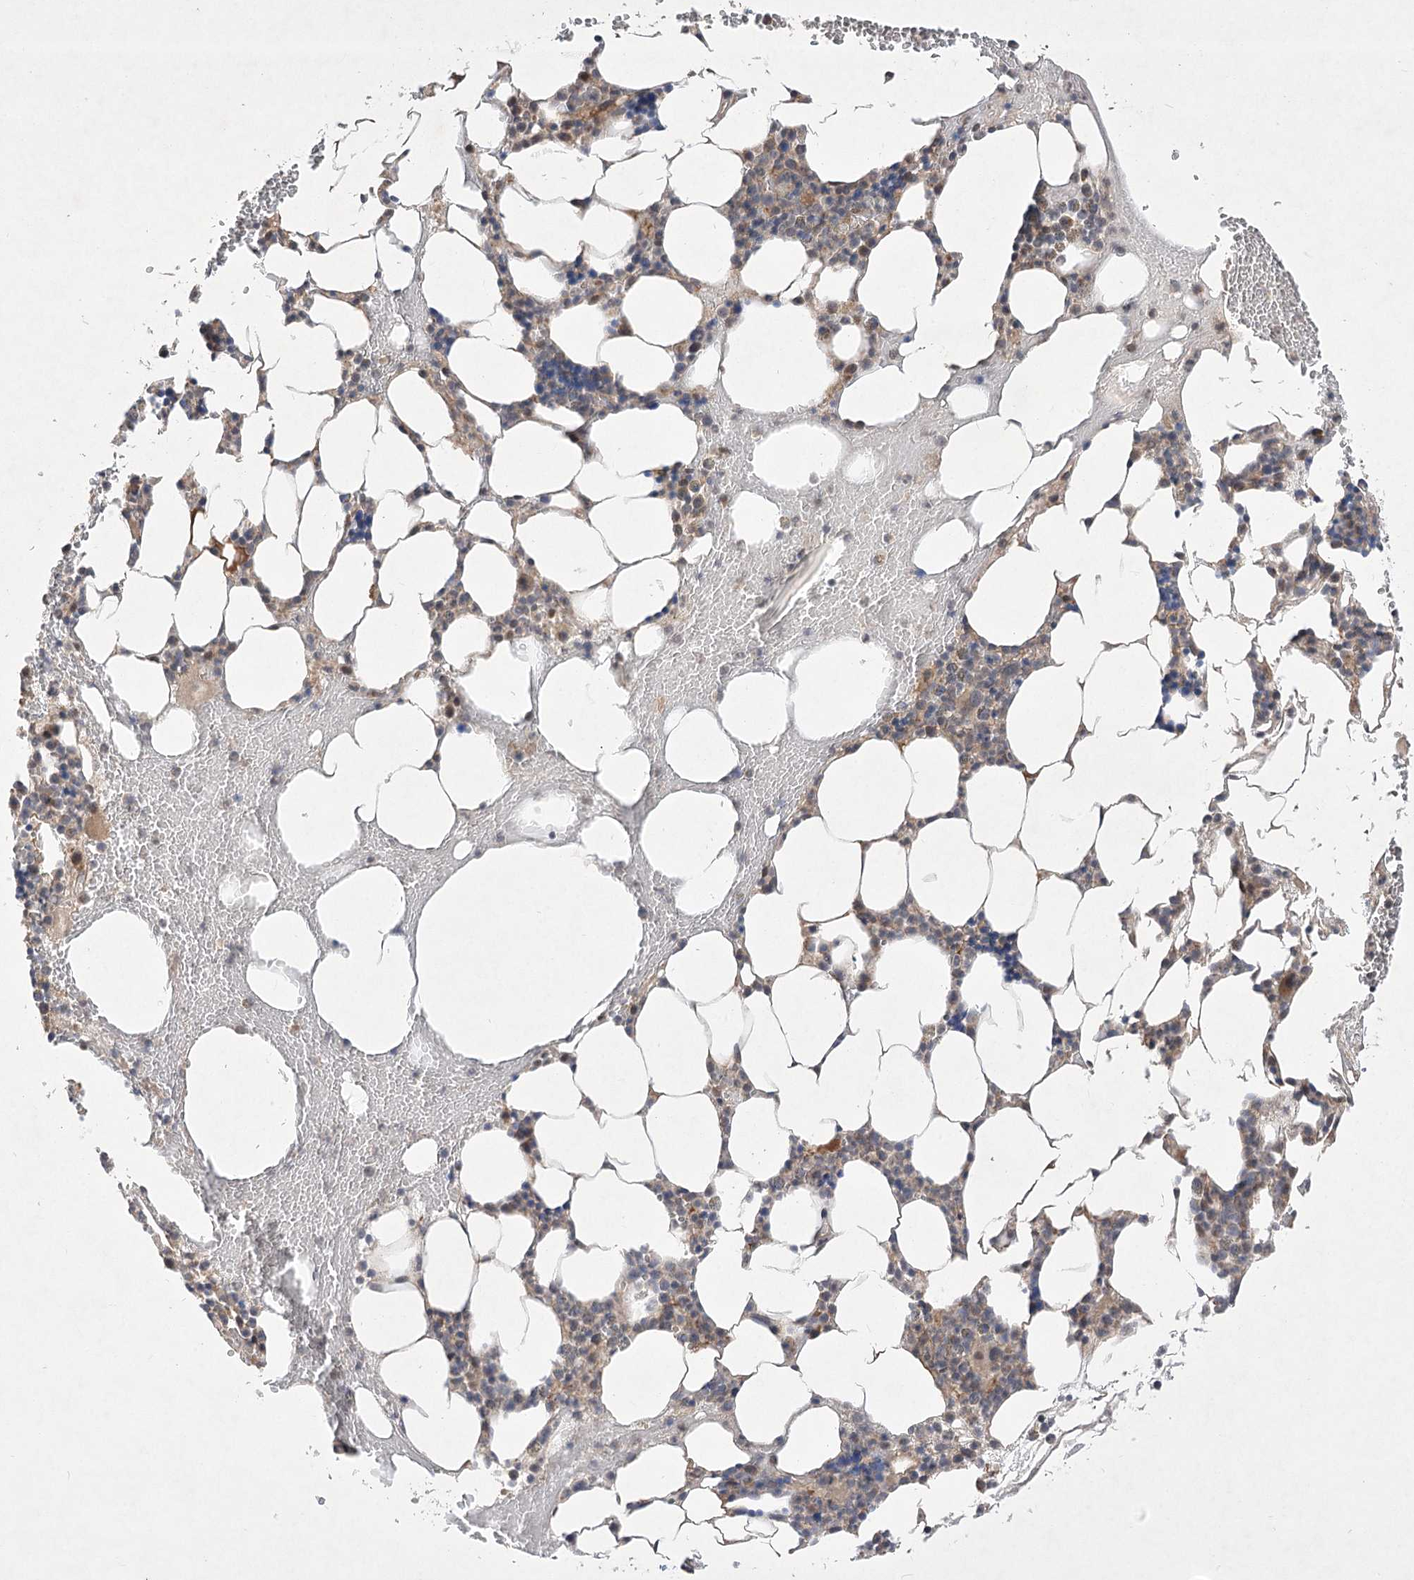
{"staining": {"intensity": "weak", "quantity": "25%-75%", "location": "cytoplasmic/membranous"}, "tissue": "bone marrow", "cell_type": "Hematopoietic cells", "image_type": "normal", "snomed": [{"axis": "morphology", "description": "Normal tissue, NOS"}, {"axis": "morphology", "description": "Inflammation, NOS"}, {"axis": "topography", "description": "Bone marrow"}], "caption": "Approximately 25%-75% of hematopoietic cells in normal bone marrow show weak cytoplasmic/membranous protein expression as visualized by brown immunohistochemical staining.", "gene": "HELT", "patient": {"sex": "female", "age": 78}}